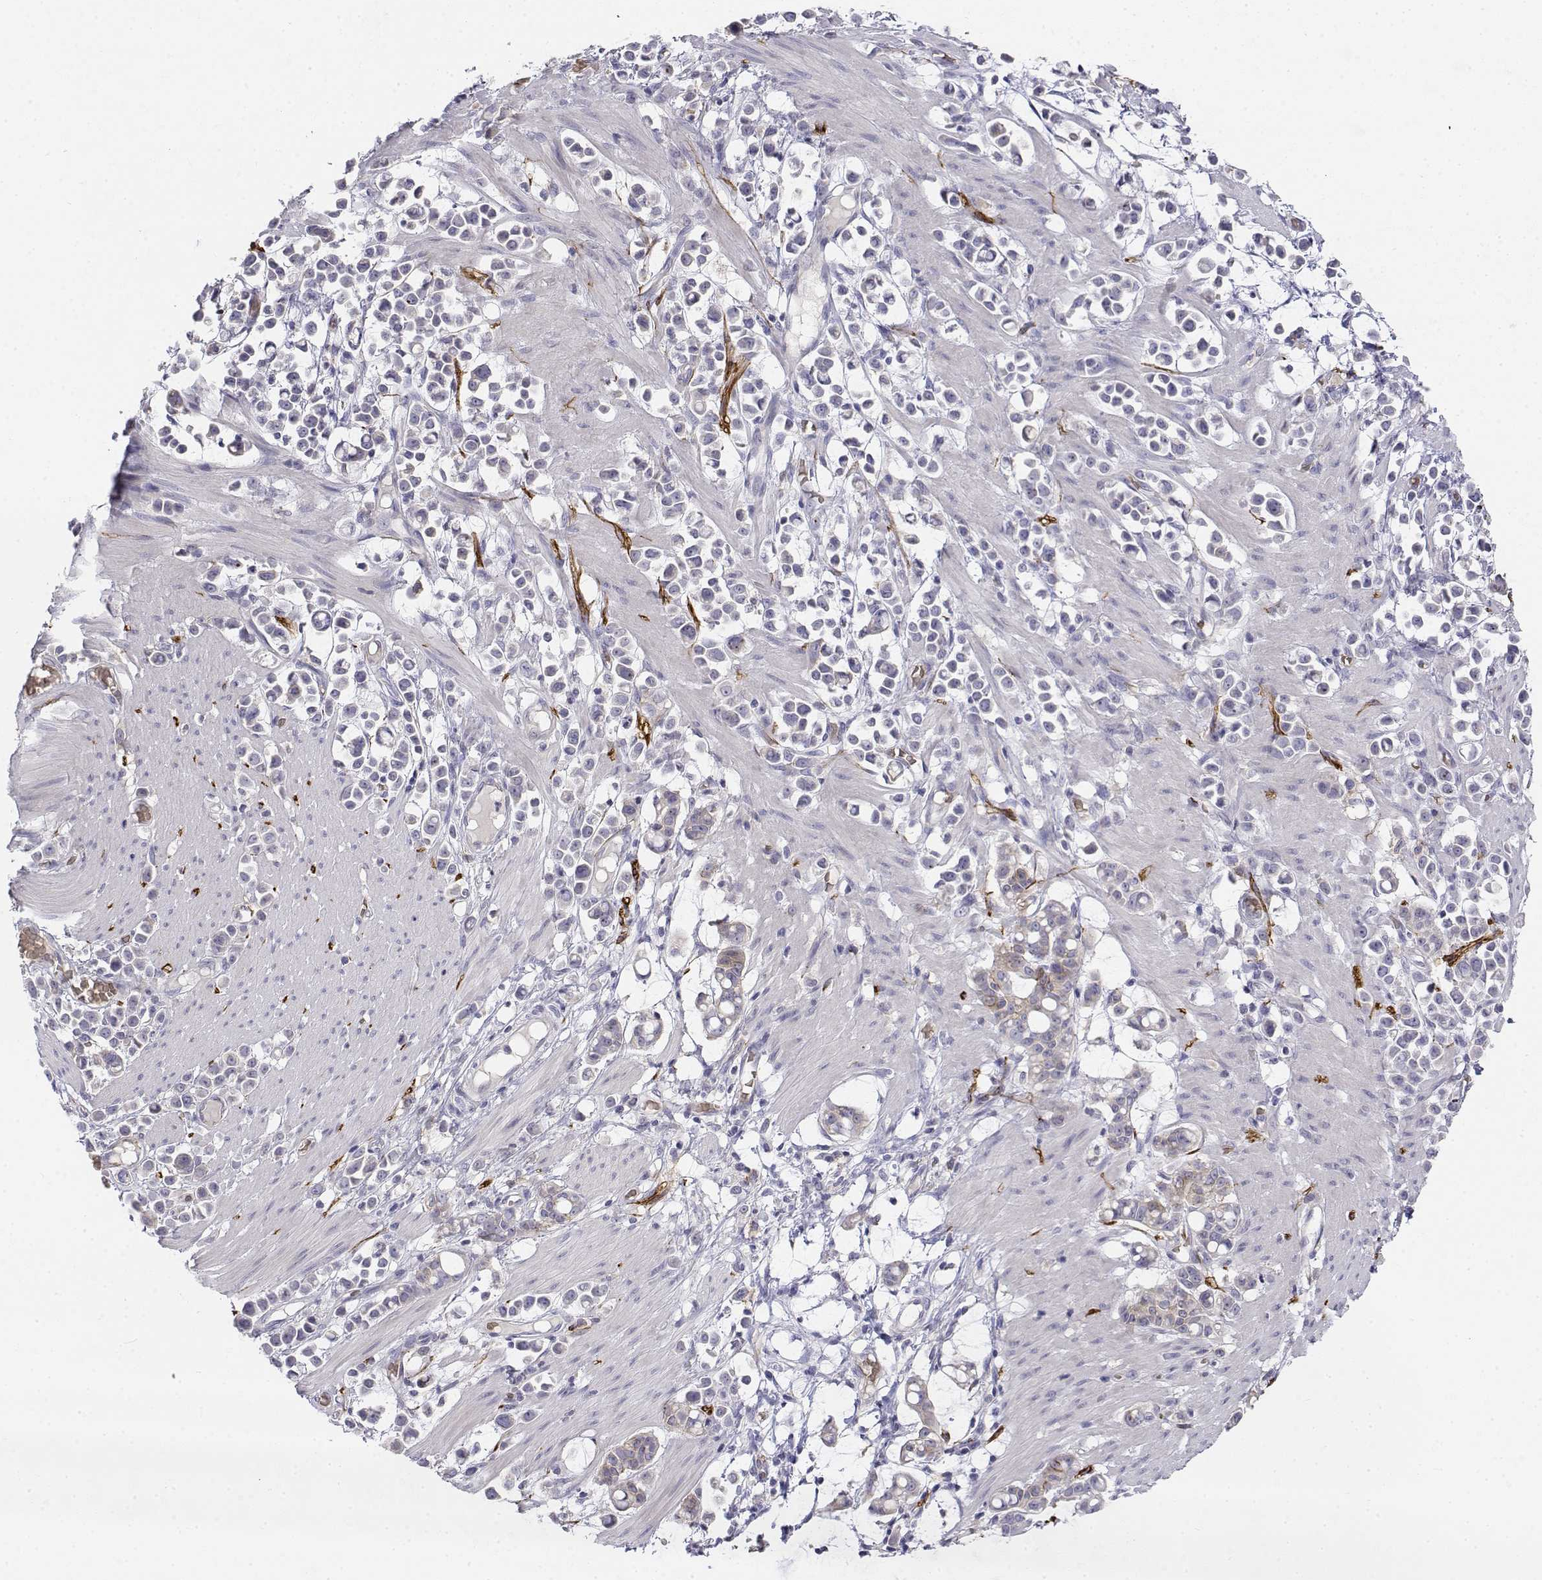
{"staining": {"intensity": "negative", "quantity": "none", "location": "none"}, "tissue": "stomach cancer", "cell_type": "Tumor cells", "image_type": "cancer", "snomed": [{"axis": "morphology", "description": "Adenocarcinoma, NOS"}, {"axis": "topography", "description": "Stomach"}], "caption": "An immunohistochemistry (IHC) histopathology image of stomach cancer (adenocarcinoma) is shown. There is no staining in tumor cells of stomach cancer (adenocarcinoma).", "gene": "CADM1", "patient": {"sex": "male", "age": 82}}